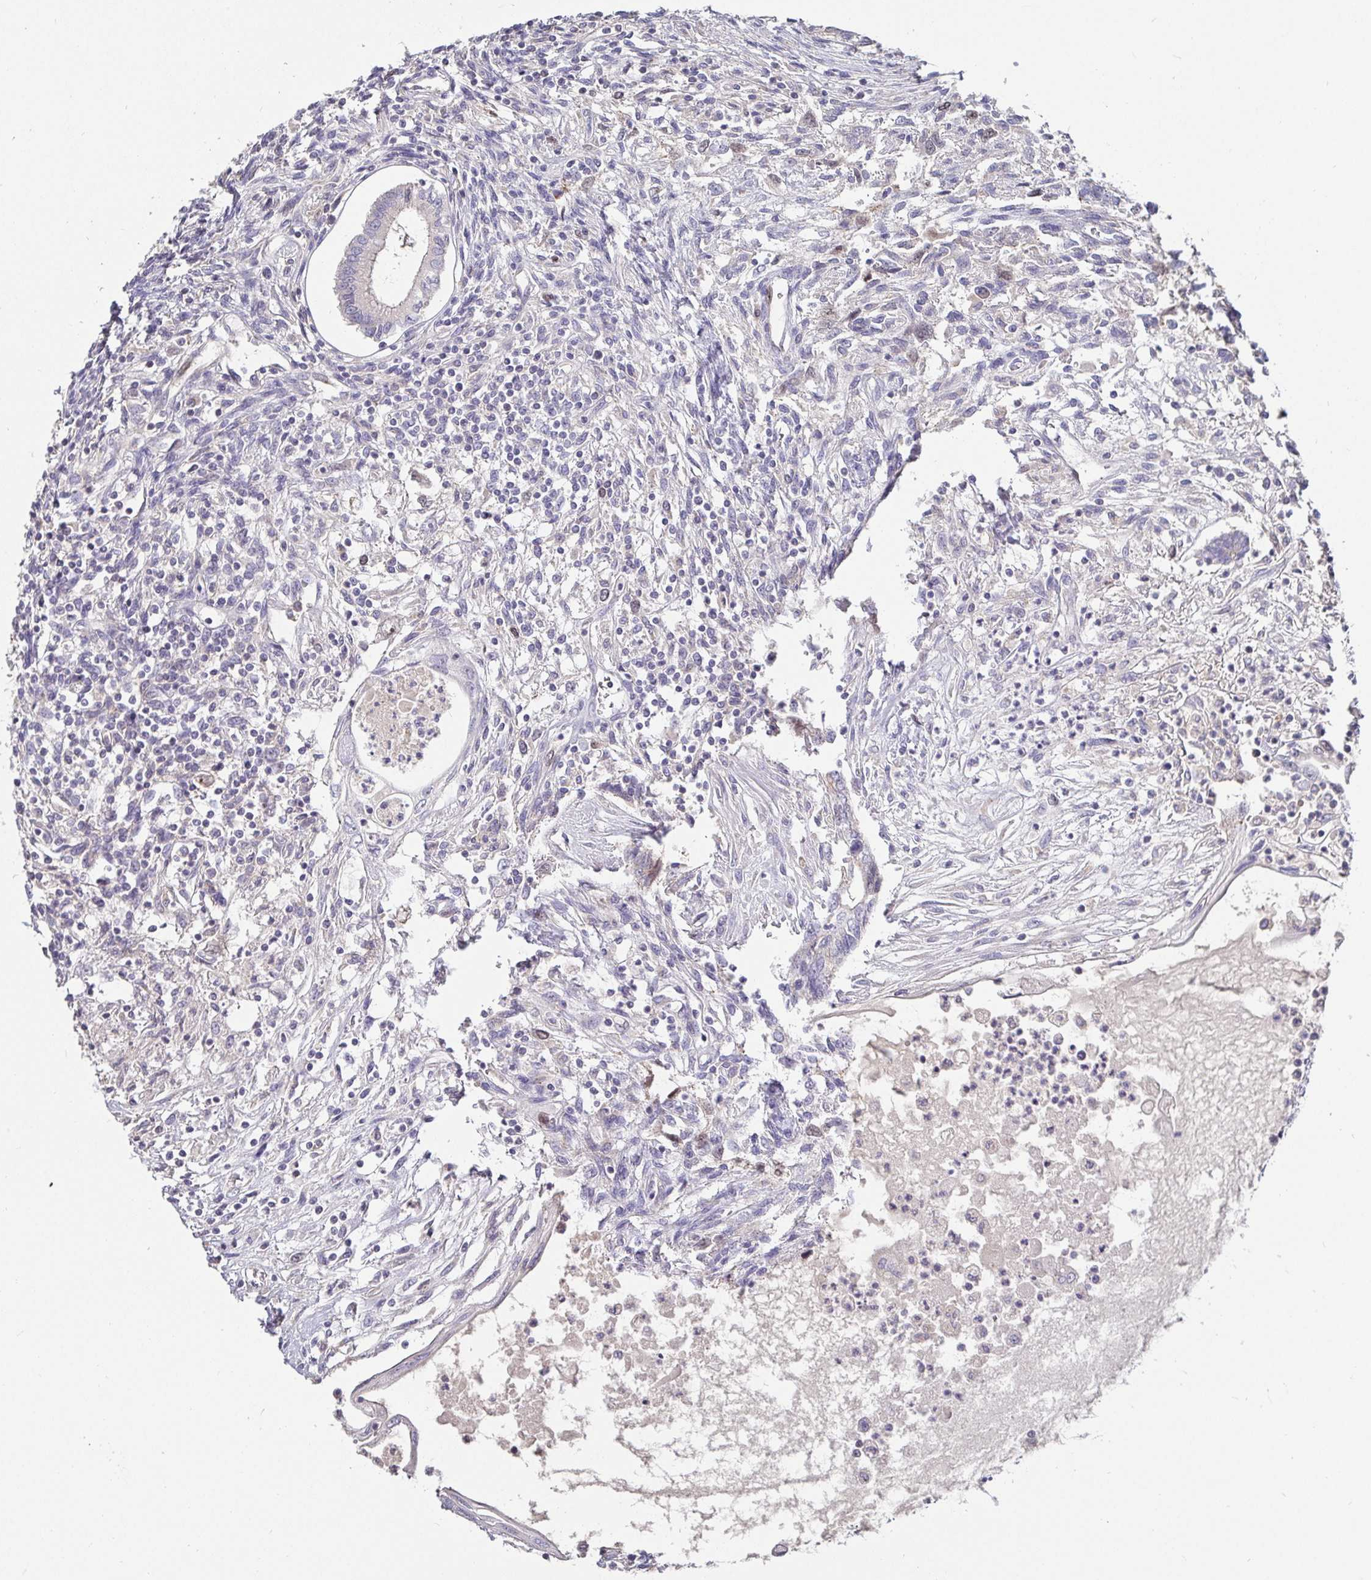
{"staining": {"intensity": "negative", "quantity": "none", "location": "none"}, "tissue": "testis cancer", "cell_type": "Tumor cells", "image_type": "cancer", "snomed": [{"axis": "morphology", "description": "Carcinoma, Embryonal, NOS"}, {"axis": "topography", "description": "Testis"}], "caption": "Tumor cells show no significant protein expression in embryonal carcinoma (testis).", "gene": "ANLN", "patient": {"sex": "male", "age": 37}}